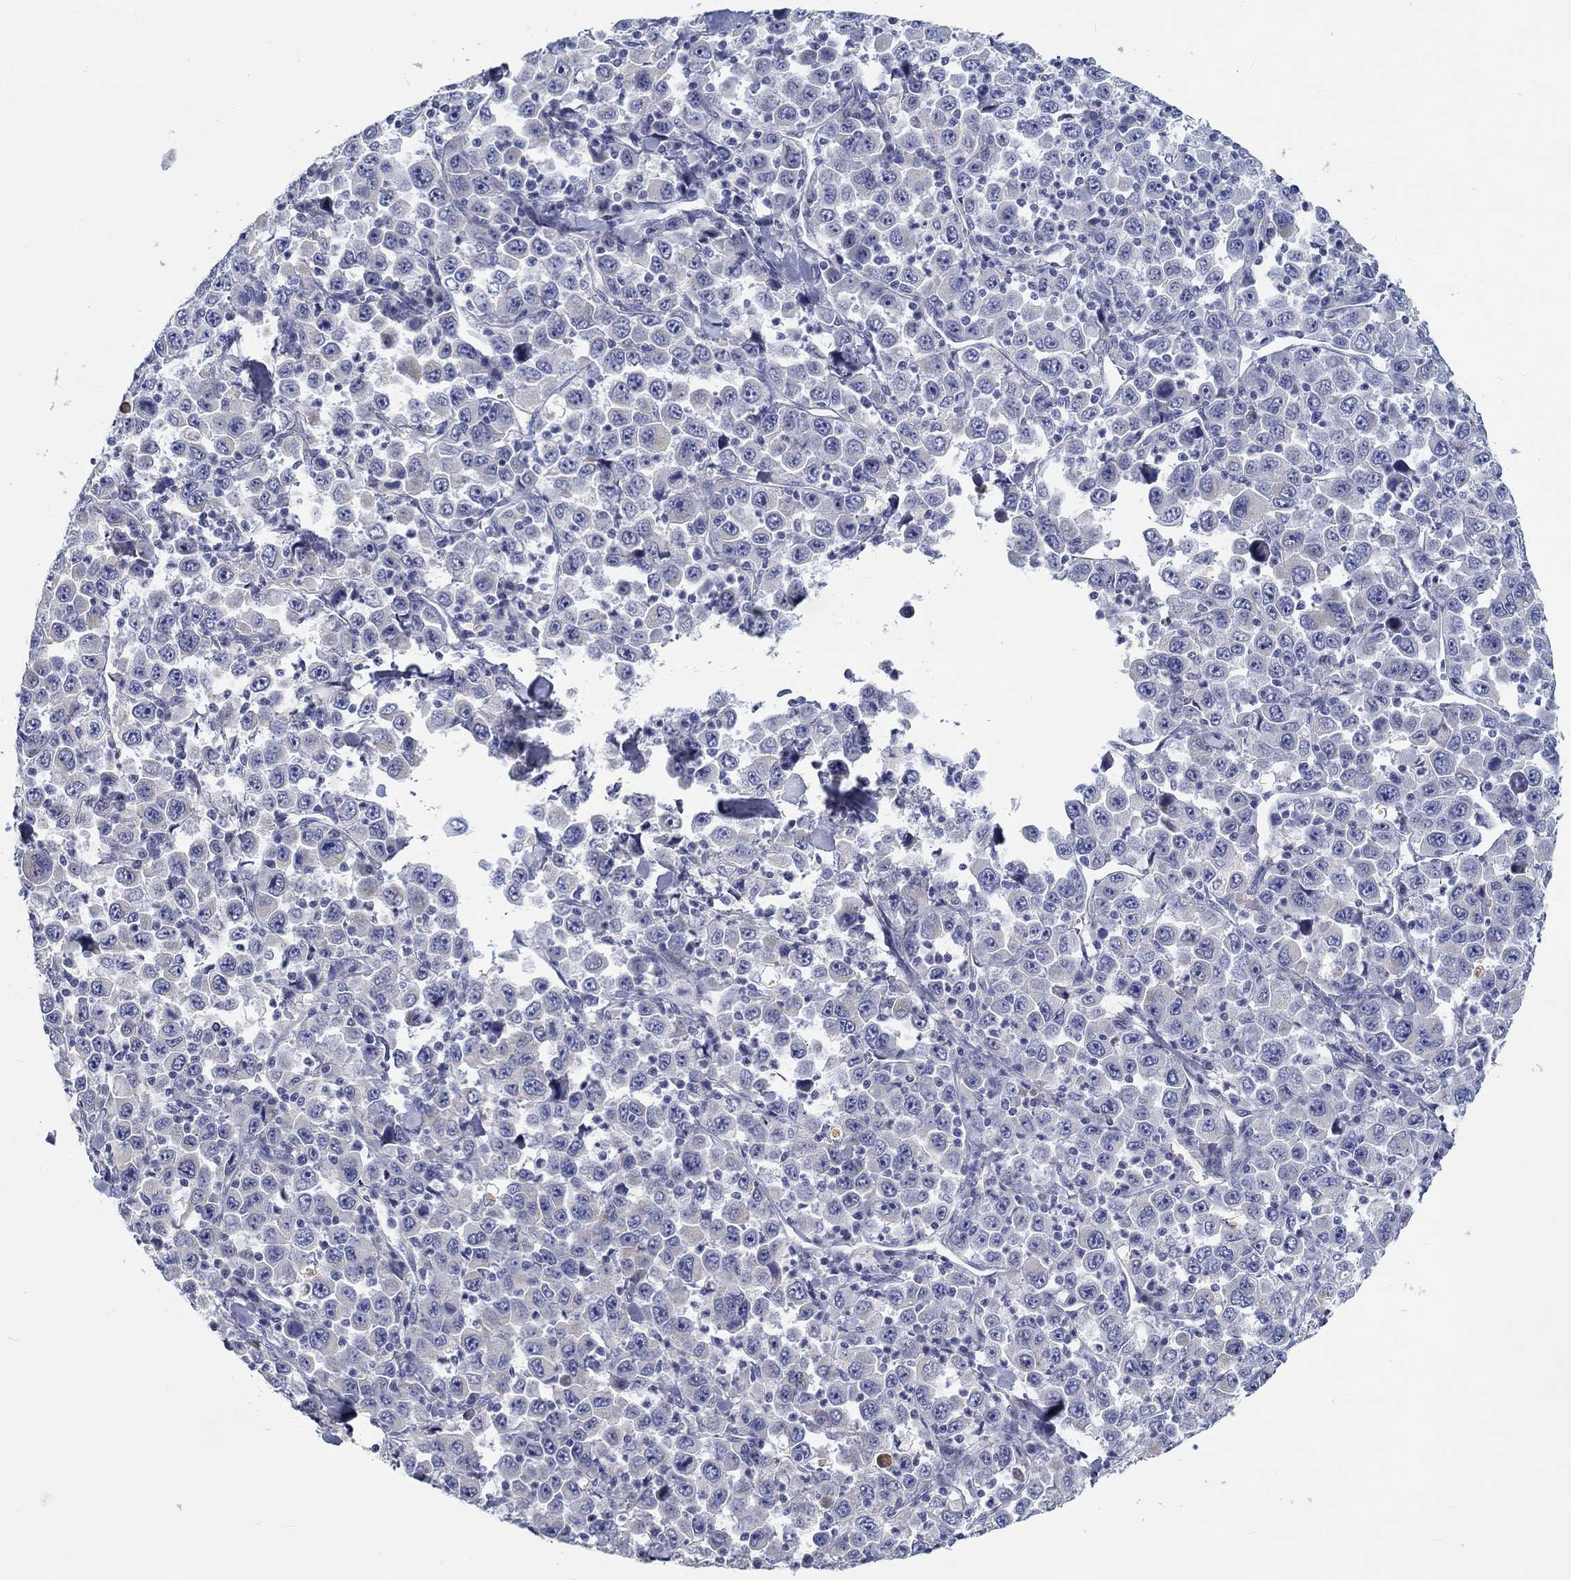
{"staining": {"intensity": "negative", "quantity": "none", "location": "none"}, "tissue": "stomach cancer", "cell_type": "Tumor cells", "image_type": "cancer", "snomed": [{"axis": "morphology", "description": "Normal tissue, NOS"}, {"axis": "morphology", "description": "Adenocarcinoma, NOS"}, {"axis": "topography", "description": "Stomach, upper"}, {"axis": "topography", "description": "Stomach"}], "caption": "Histopathology image shows no significant protein positivity in tumor cells of adenocarcinoma (stomach).", "gene": "MYBPC1", "patient": {"sex": "male", "age": 59}}